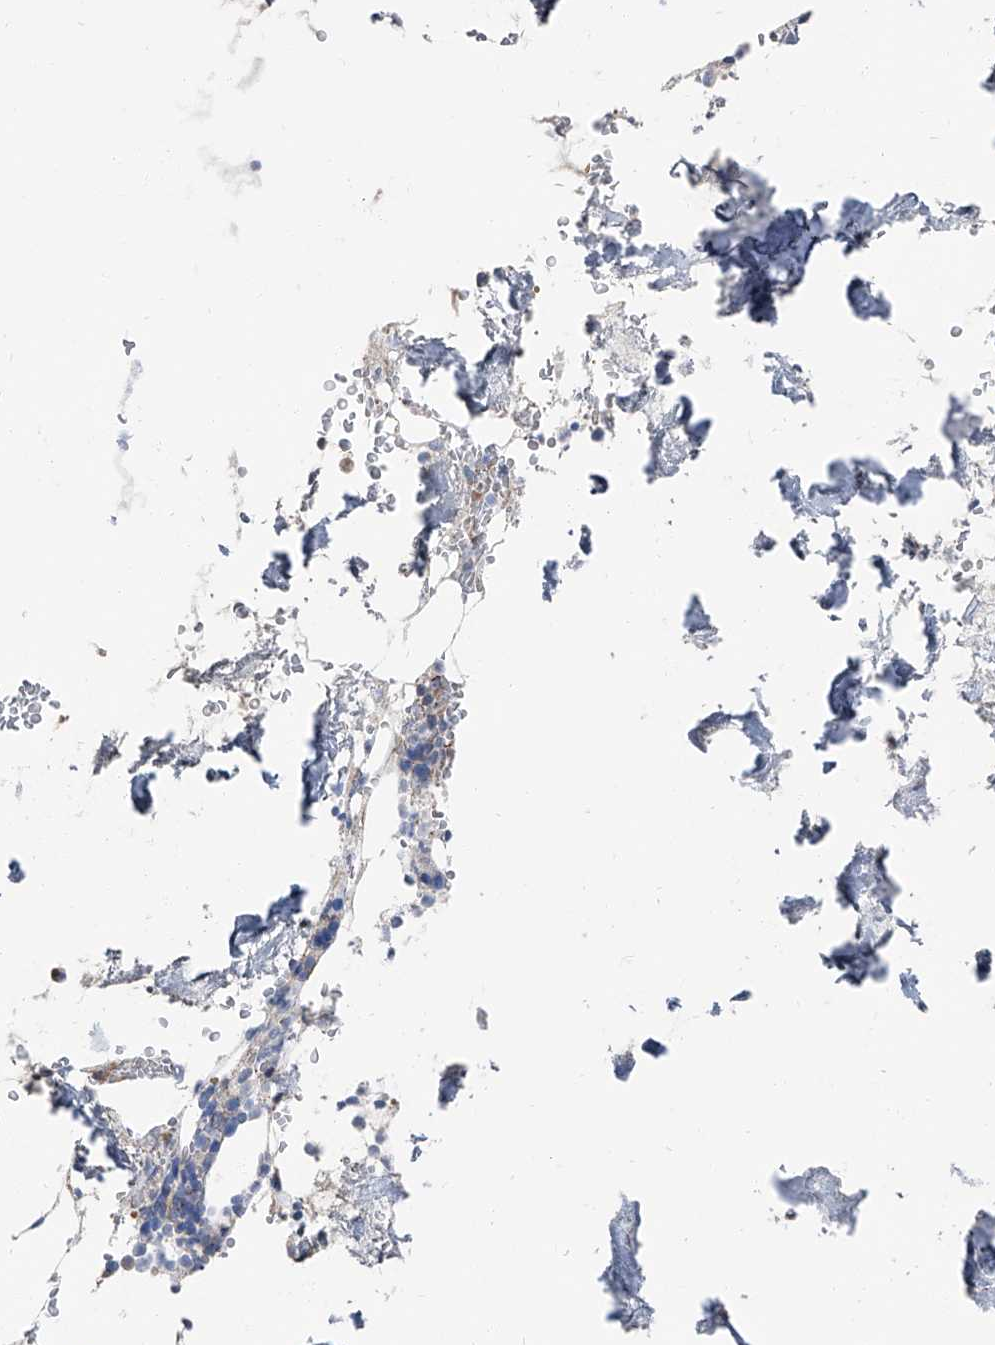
{"staining": {"intensity": "moderate", "quantity": "<25%", "location": "cytoplasmic/membranous"}, "tissue": "bone marrow", "cell_type": "Hematopoietic cells", "image_type": "normal", "snomed": [{"axis": "morphology", "description": "Normal tissue, NOS"}, {"axis": "topography", "description": "Bone marrow"}], "caption": "A low amount of moderate cytoplasmic/membranous expression is seen in approximately <25% of hematopoietic cells in unremarkable bone marrow.", "gene": "GPR142", "patient": {"sex": "male", "age": 70}}